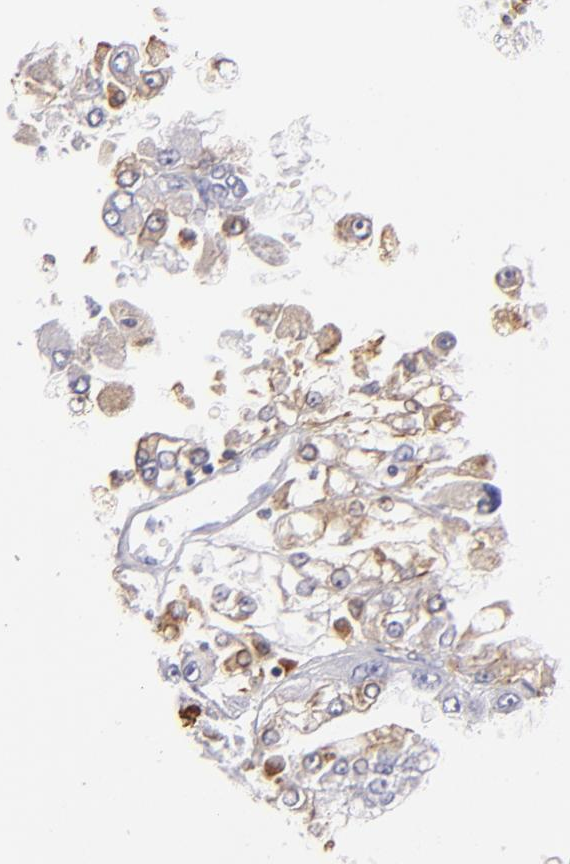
{"staining": {"intensity": "weak", "quantity": "<25%", "location": "cytoplasmic/membranous"}, "tissue": "renal cancer", "cell_type": "Tumor cells", "image_type": "cancer", "snomed": [{"axis": "morphology", "description": "Adenocarcinoma, NOS"}, {"axis": "topography", "description": "Kidney"}], "caption": "DAB (3,3'-diaminobenzidine) immunohistochemical staining of human renal cancer demonstrates no significant positivity in tumor cells.", "gene": "CD74", "patient": {"sex": "female", "age": 83}}